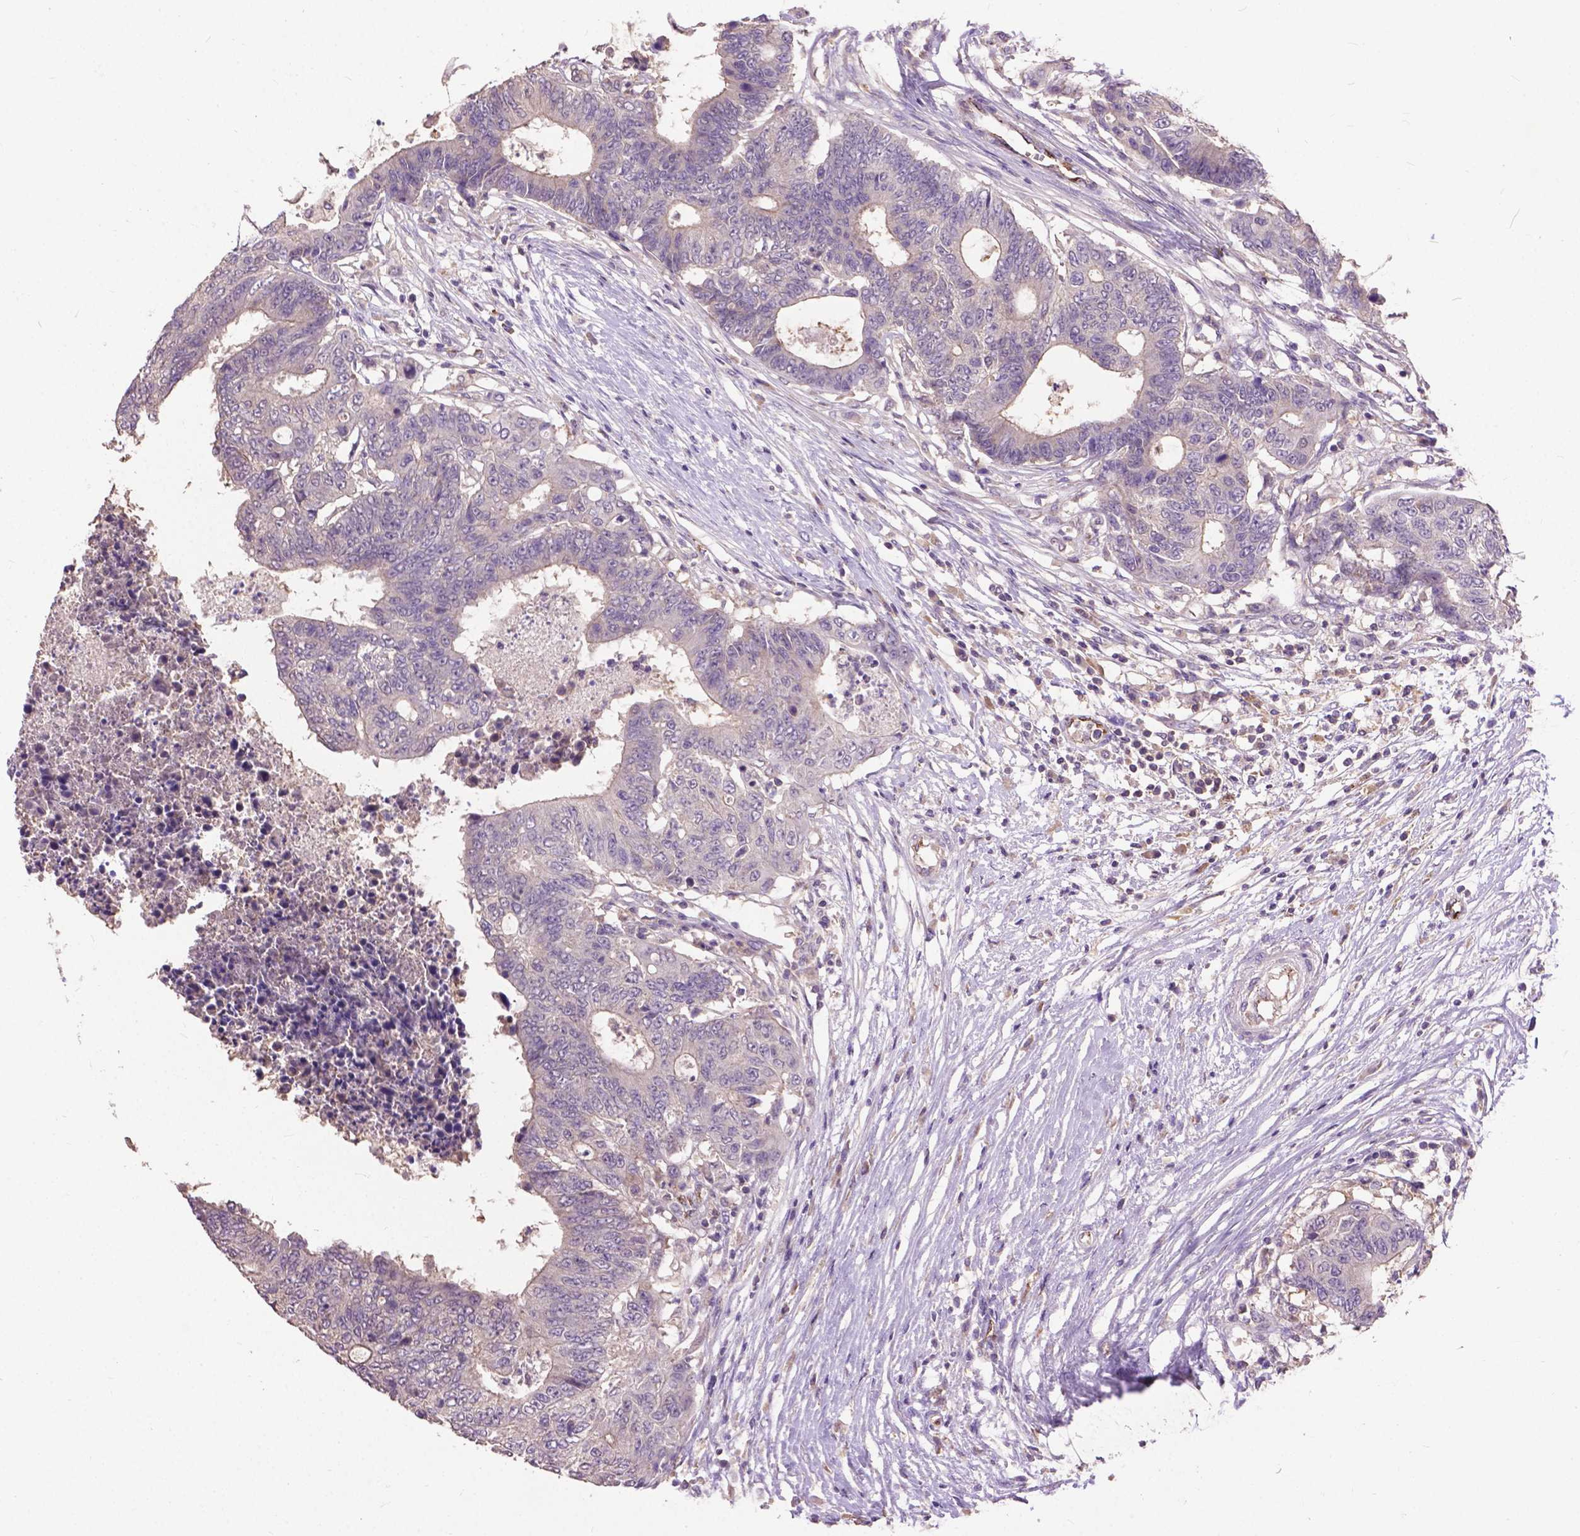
{"staining": {"intensity": "weak", "quantity": "<25%", "location": "cytoplasmic/membranous"}, "tissue": "colorectal cancer", "cell_type": "Tumor cells", "image_type": "cancer", "snomed": [{"axis": "morphology", "description": "Adenocarcinoma, NOS"}, {"axis": "topography", "description": "Colon"}], "caption": "Immunohistochemistry of colorectal adenocarcinoma demonstrates no staining in tumor cells.", "gene": "ZNF337", "patient": {"sex": "female", "age": 48}}